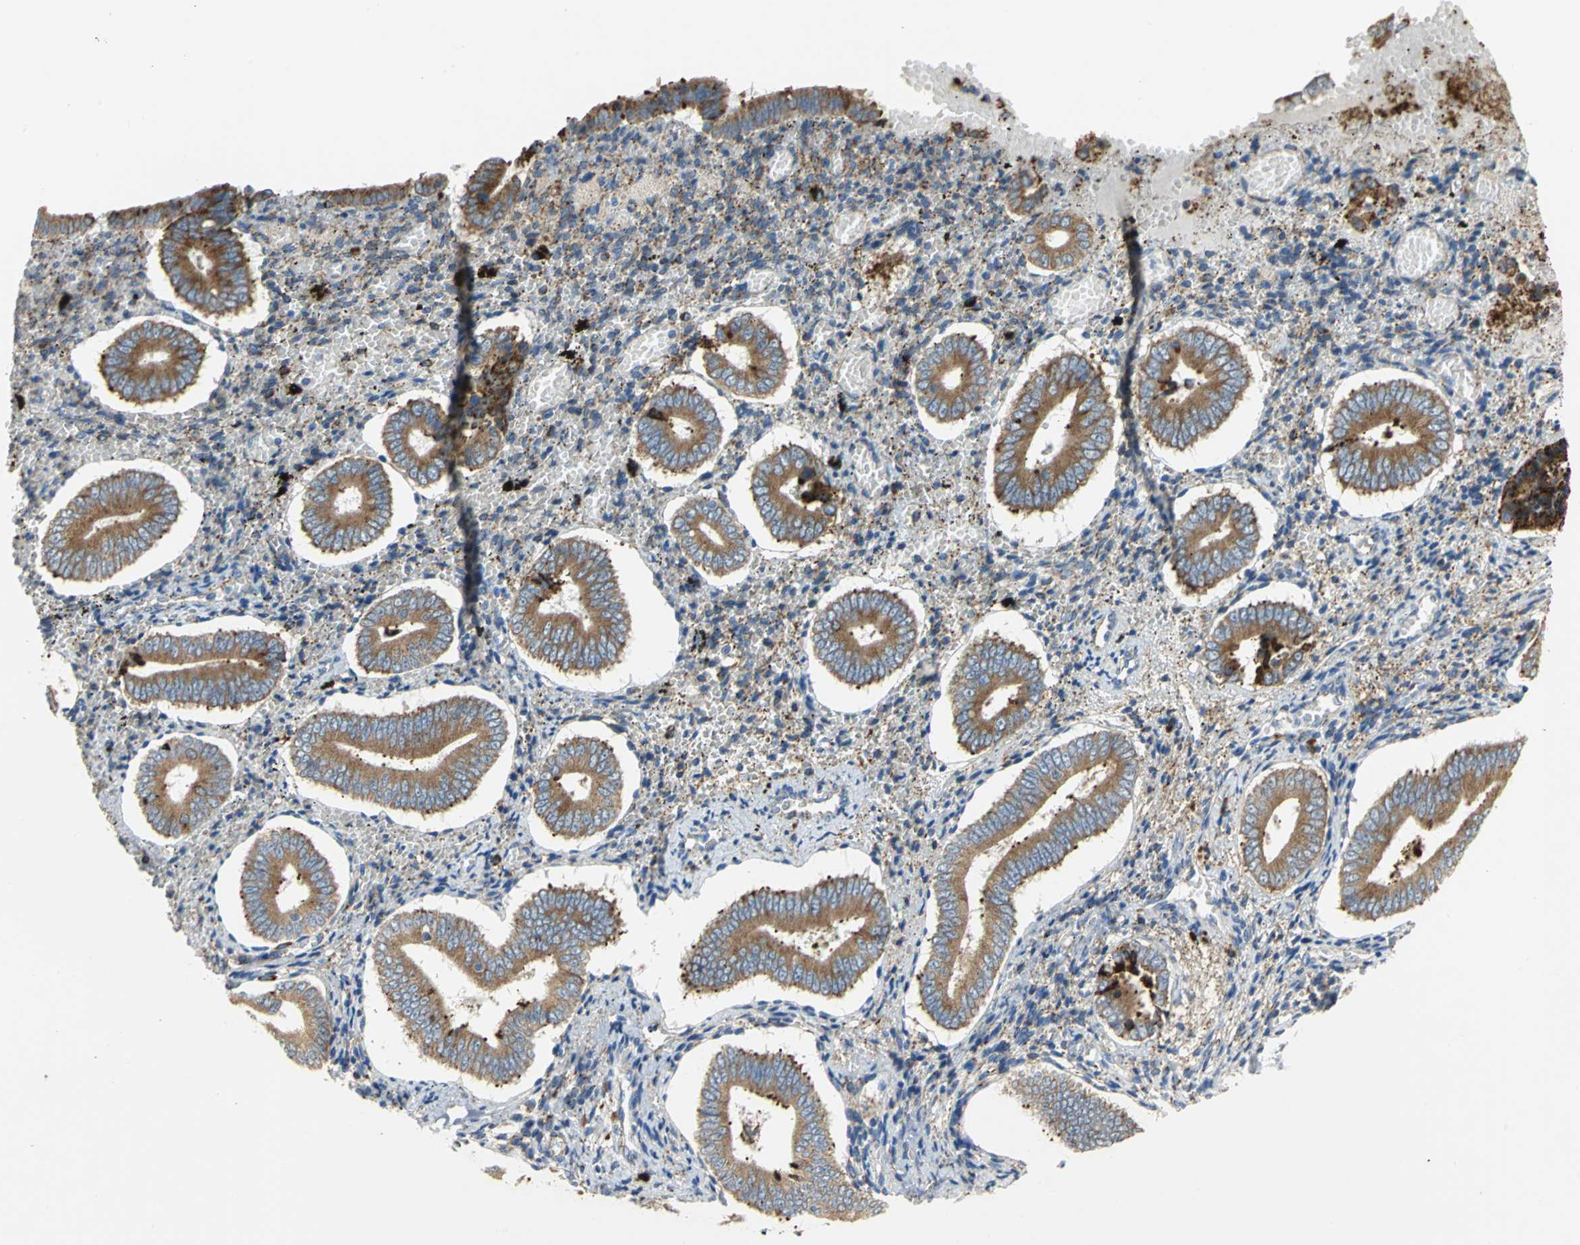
{"staining": {"intensity": "negative", "quantity": "none", "location": "none"}, "tissue": "endometrium", "cell_type": "Cells in endometrial stroma", "image_type": "normal", "snomed": [{"axis": "morphology", "description": "Normal tissue, NOS"}, {"axis": "topography", "description": "Endometrium"}], "caption": "IHC histopathology image of benign endometrium: endometrium stained with DAB exhibits no significant protein positivity in cells in endometrial stroma. (DAB immunohistochemistry visualized using brightfield microscopy, high magnification).", "gene": "TULP4", "patient": {"sex": "female", "age": 42}}